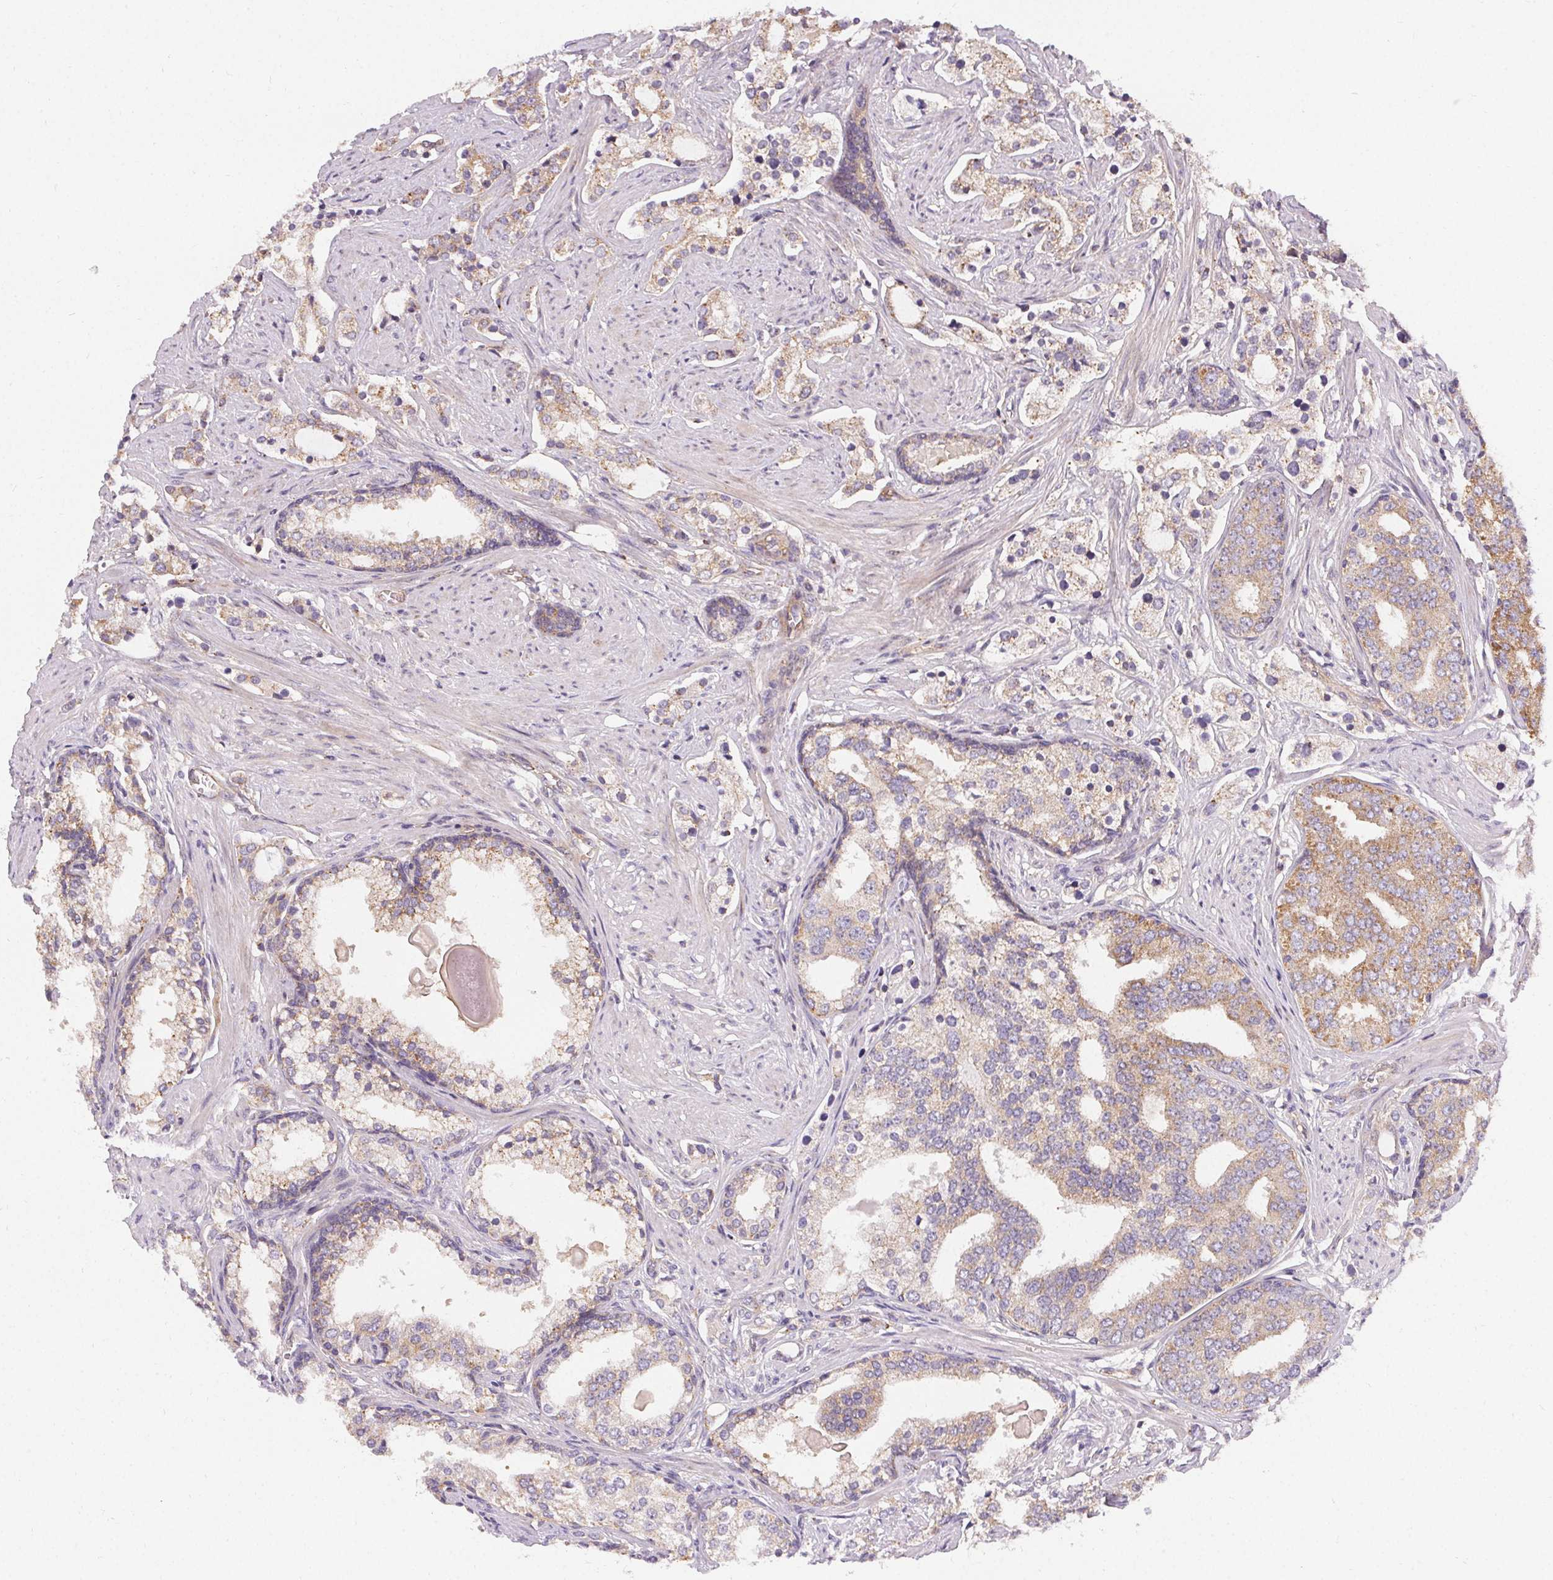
{"staining": {"intensity": "moderate", "quantity": "<25%", "location": "cytoplasmic/membranous"}, "tissue": "prostate cancer", "cell_type": "Tumor cells", "image_type": "cancer", "snomed": [{"axis": "morphology", "description": "Adenocarcinoma, Medium grade"}, {"axis": "topography", "description": "Prostate"}], "caption": "Human medium-grade adenocarcinoma (prostate) stained for a protein (brown) demonstrates moderate cytoplasmic/membranous positive expression in approximately <25% of tumor cells.", "gene": "APLP1", "patient": {"sex": "male", "age": 57}}